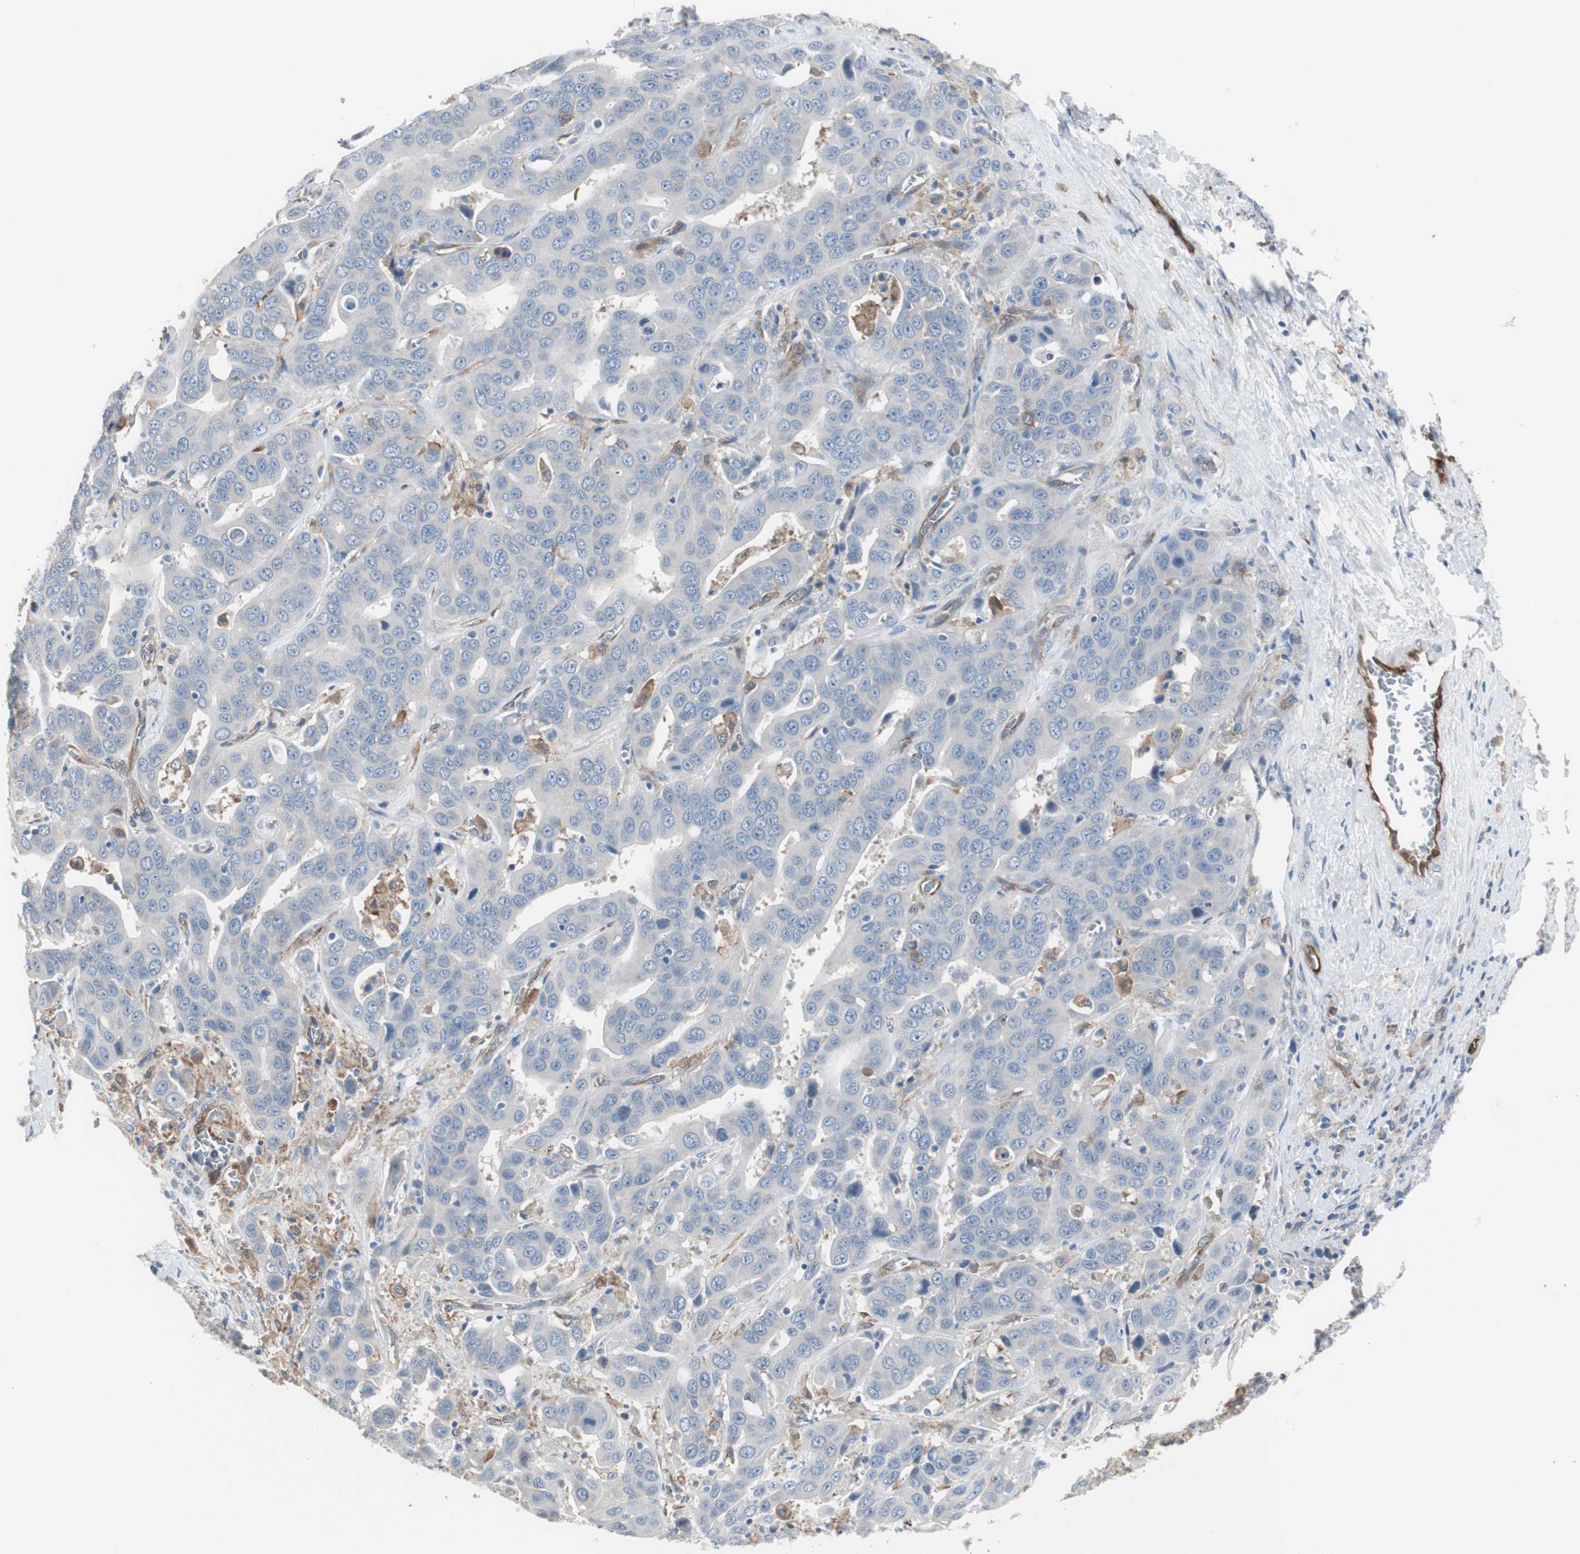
{"staining": {"intensity": "negative", "quantity": "none", "location": "none"}, "tissue": "liver cancer", "cell_type": "Tumor cells", "image_type": "cancer", "snomed": [{"axis": "morphology", "description": "Cholangiocarcinoma"}, {"axis": "topography", "description": "Liver"}], "caption": "Immunohistochemical staining of liver cancer (cholangiocarcinoma) exhibits no significant positivity in tumor cells.", "gene": "SWAP70", "patient": {"sex": "female", "age": 52}}